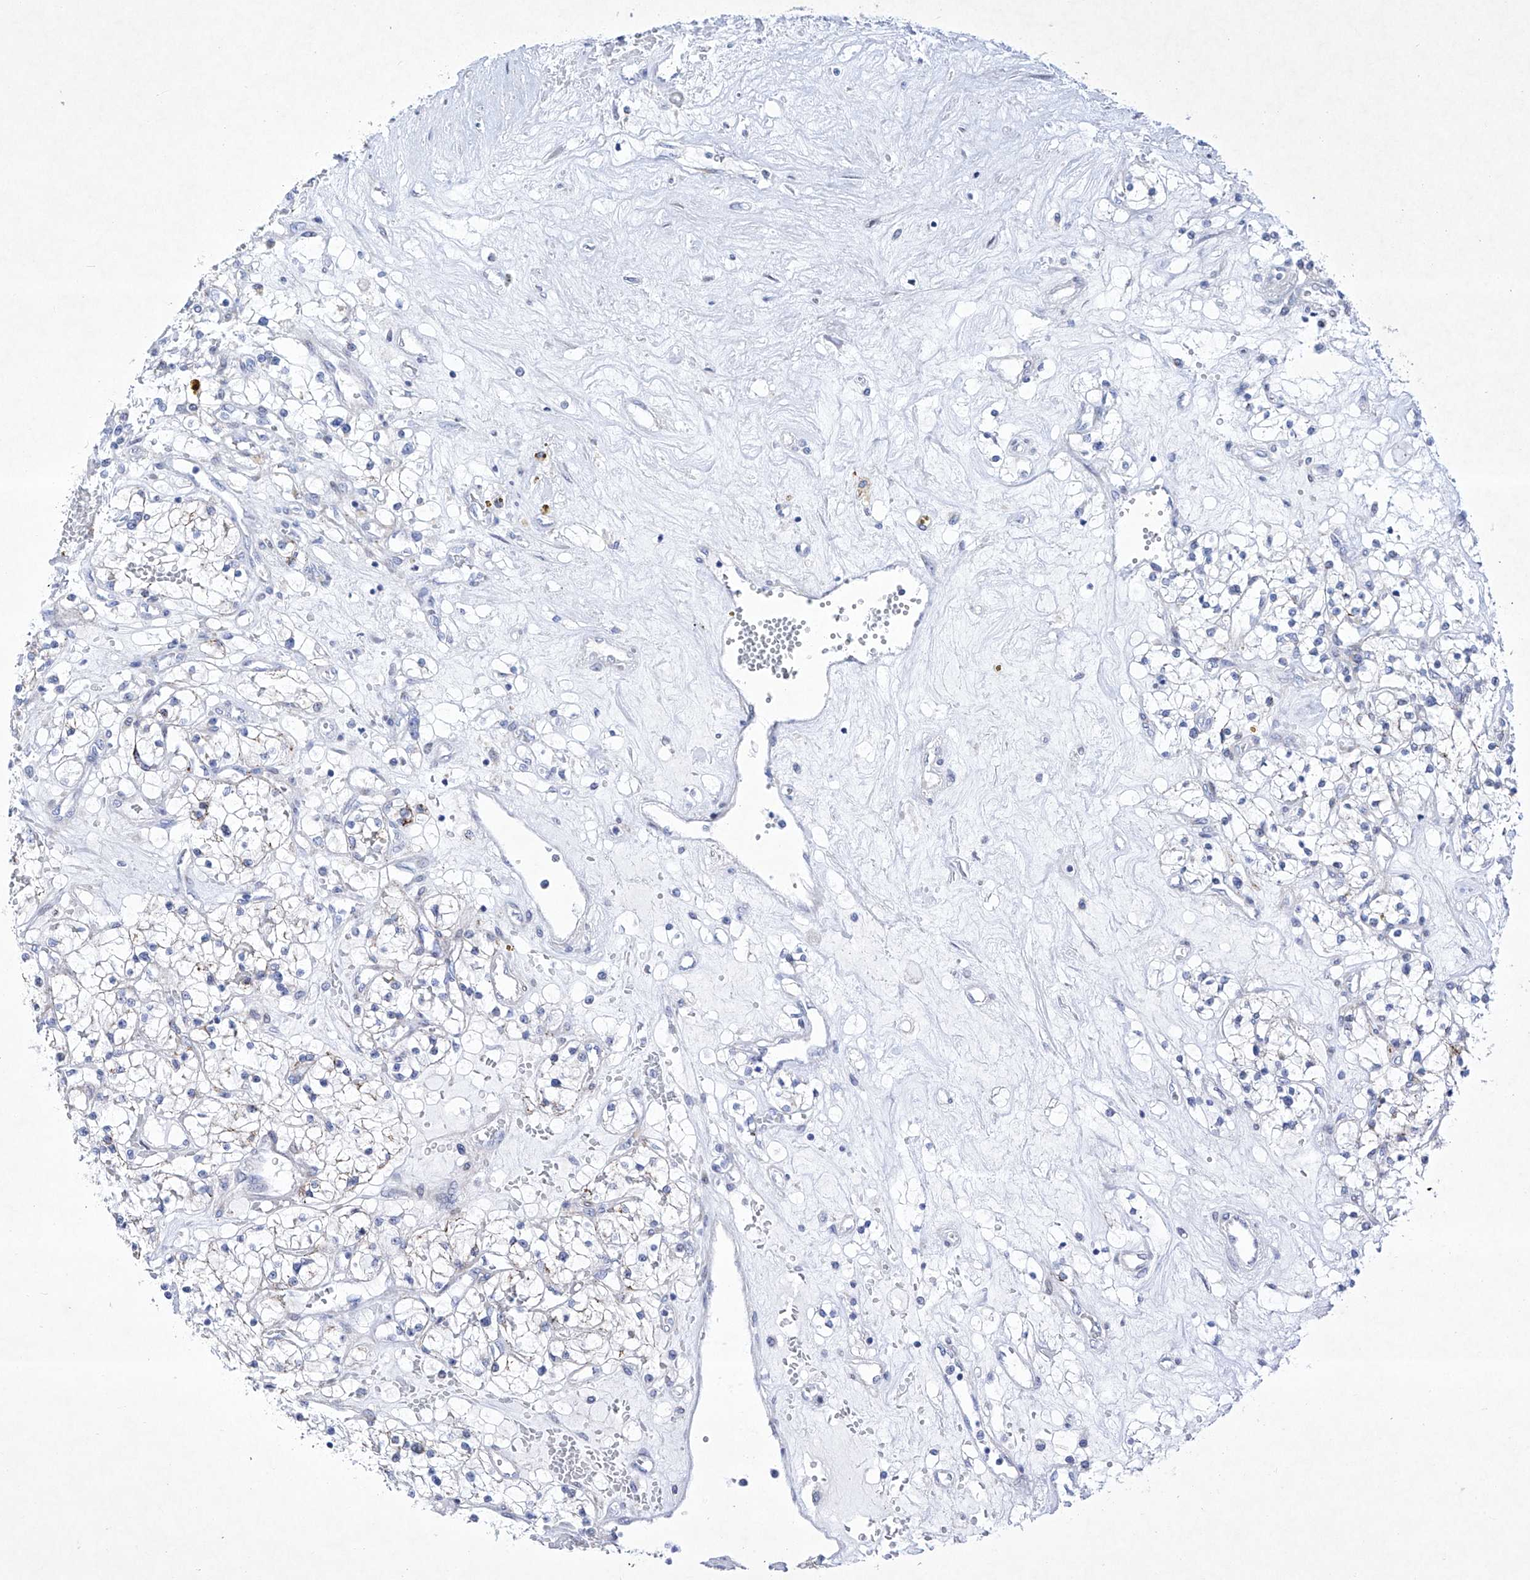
{"staining": {"intensity": "negative", "quantity": "none", "location": "none"}, "tissue": "renal cancer", "cell_type": "Tumor cells", "image_type": "cancer", "snomed": [{"axis": "morphology", "description": "Normal tissue, NOS"}, {"axis": "morphology", "description": "Adenocarcinoma, NOS"}, {"axis": "topography", "description": "Kidney"}], "caption": "Immunohistochemical staining of human renal adenocarcinoma shows no significant positivity in tumor cells.", "gene": "C1orf87", "patient": {"sex": "male", "age": 68}}